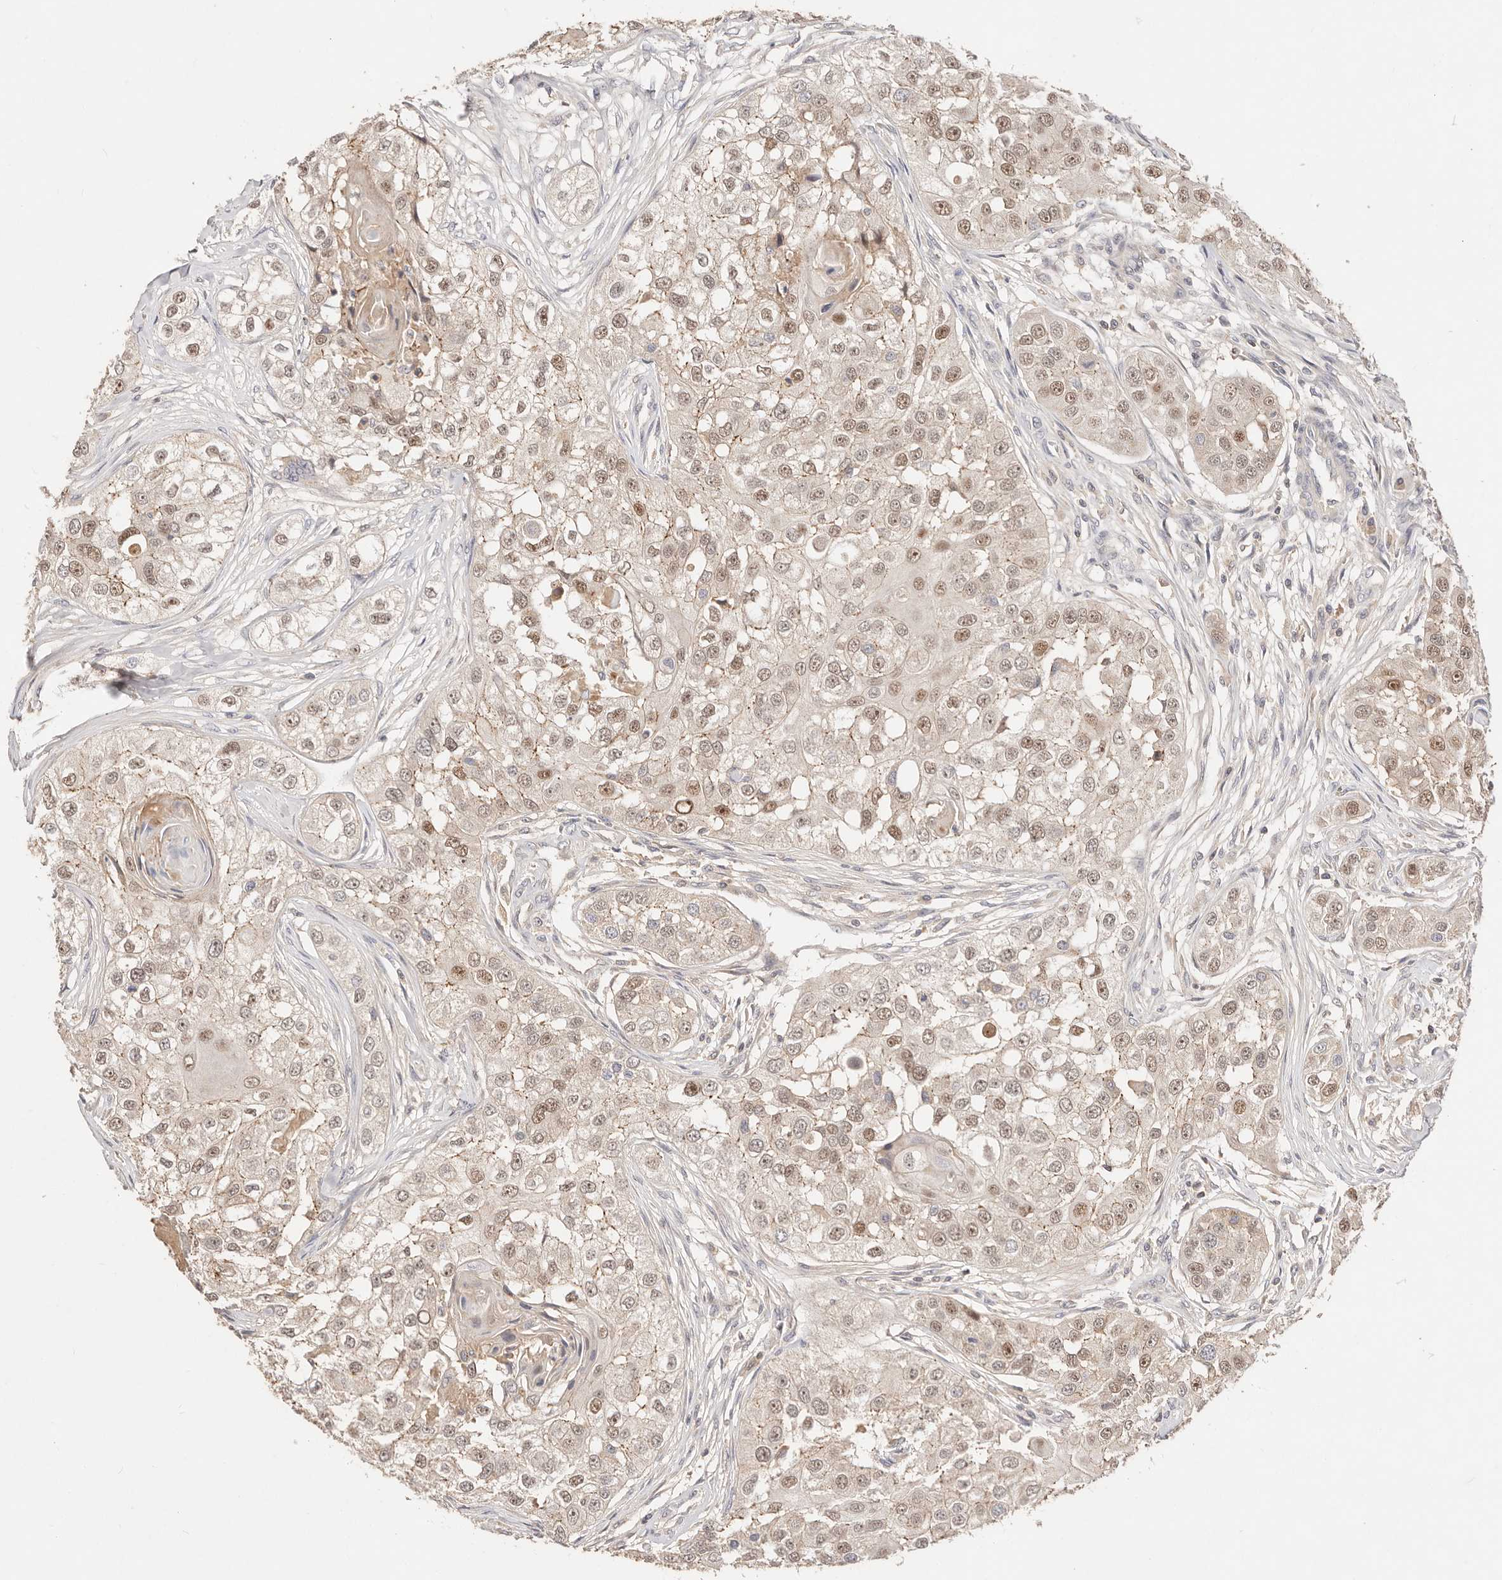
{"staining": {"intensity": "weak", "quantity": "25%-75%", "location": "nuclear"}, "tissue": "head and neck cancer", "cell_type": "Tumor cells", "image_type": "cancer", "snomed": [{"axis": "morphology", "description": "Normal tissue, NOS"}, {"axis": "morphology", "description": "Squamous cell carcinoma, NOS"}, {"axis": "topography", "description": "Skeletal muscle"}, {"axis": "topography", "description": "Head-Neck"}], "caption": "Head and neck cancer stained for a protein (brown) reveals weak nuclear positive expression in approximately 25%-75% of tumor cells.", "gene": "CXADR", "patient": {"sex": "male", "age": 51}}